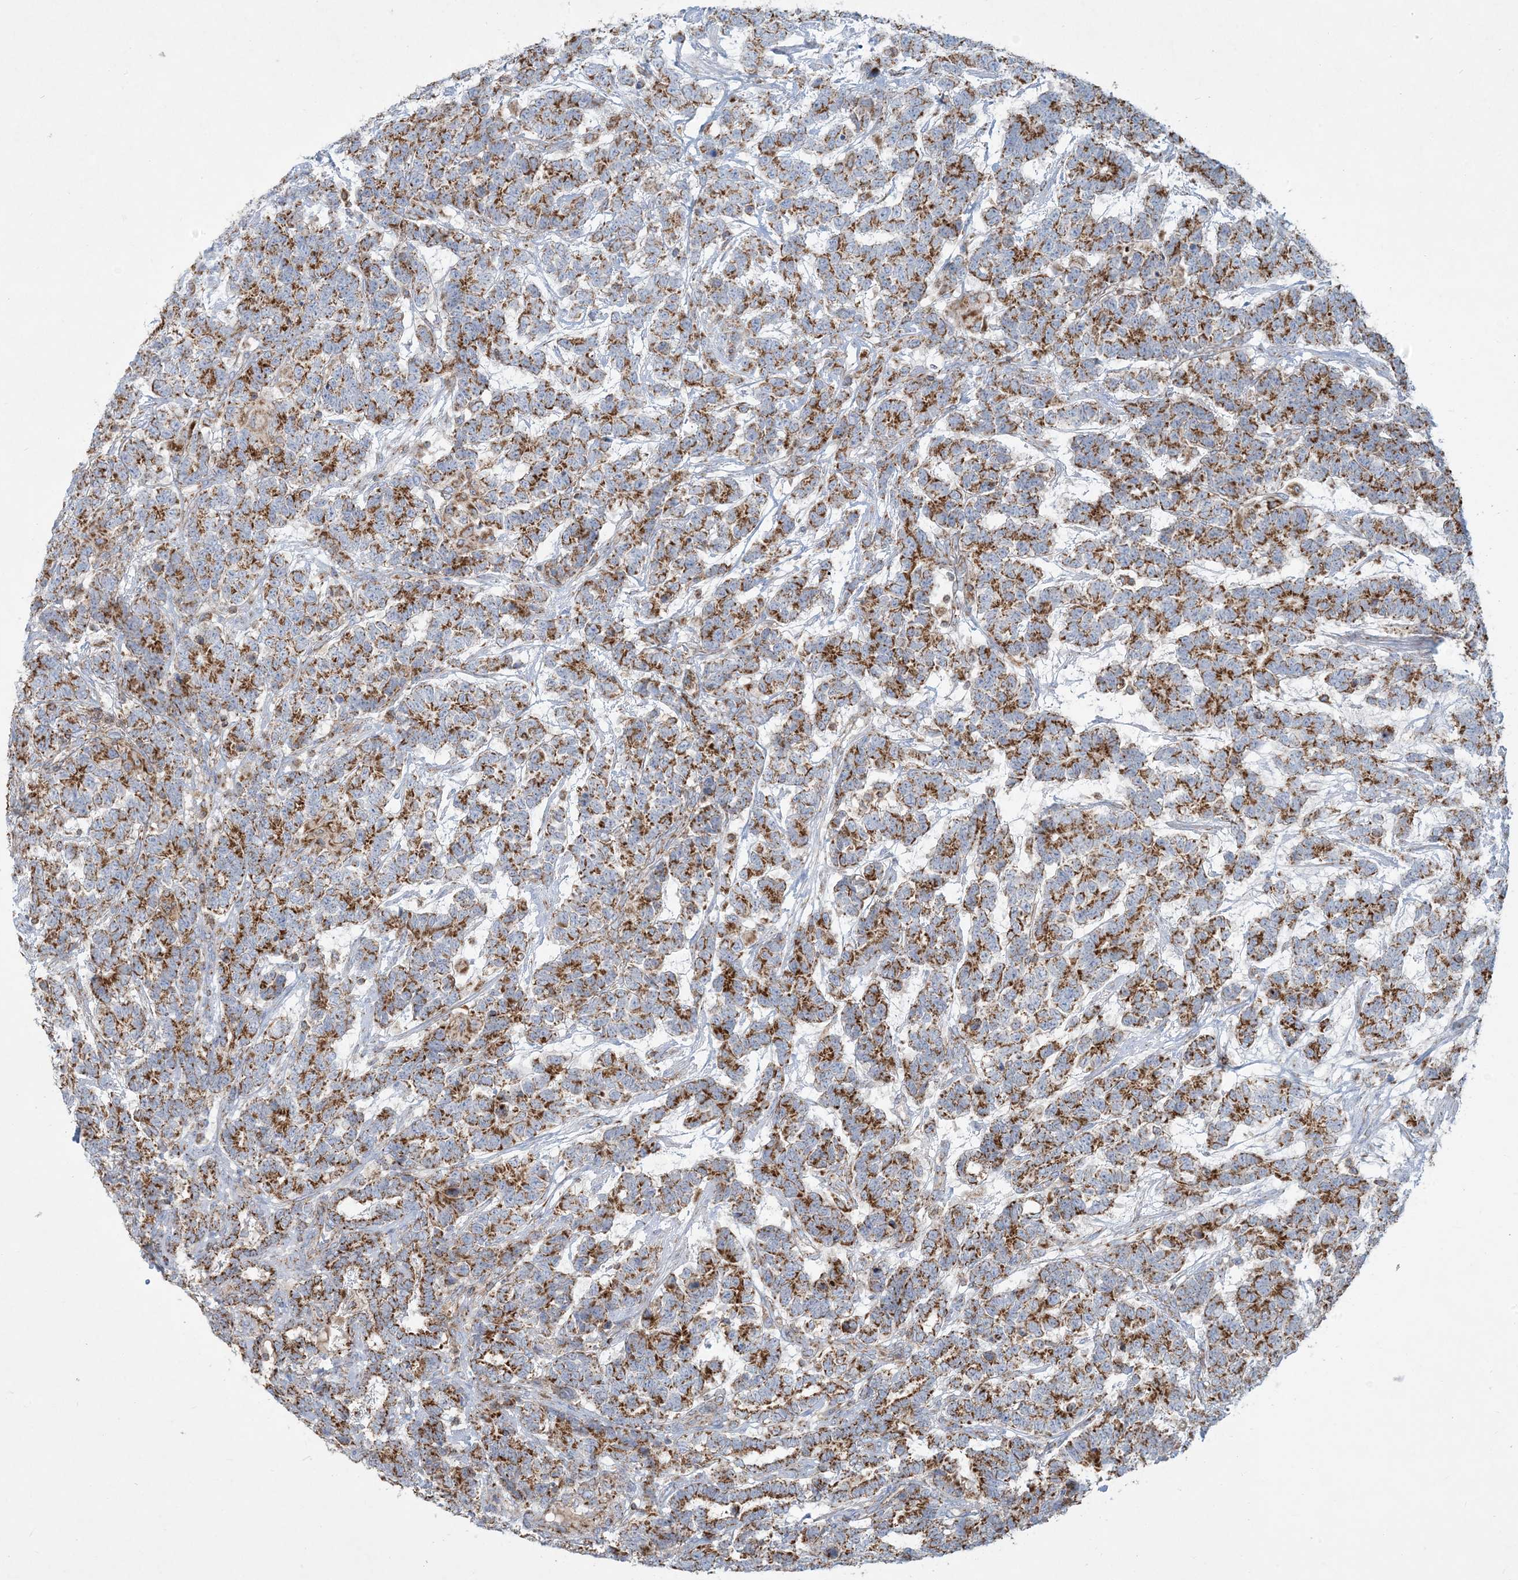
{"staining": {"intensity": "moderate", "quantity": ">75%", "location": "cytoplasmic/membranous"}, "tissue": "testis cancer", "cell_type": "Tumor cells", "image_type": "cancer", "snomed": [{"axis": "morphology", "description": "Carcinoma, Embryonal, NOS"}, {"axis": "topography", "description": "Testis"}], "caption": "Tumor cells demonstrate medium levels of moderate cytoplasmic/membranous expression in about >75% of cells in testis cancer (embryonal carcinoma).", "gene": "BEND4", "patient": {"sex": "male", "age": 26}}